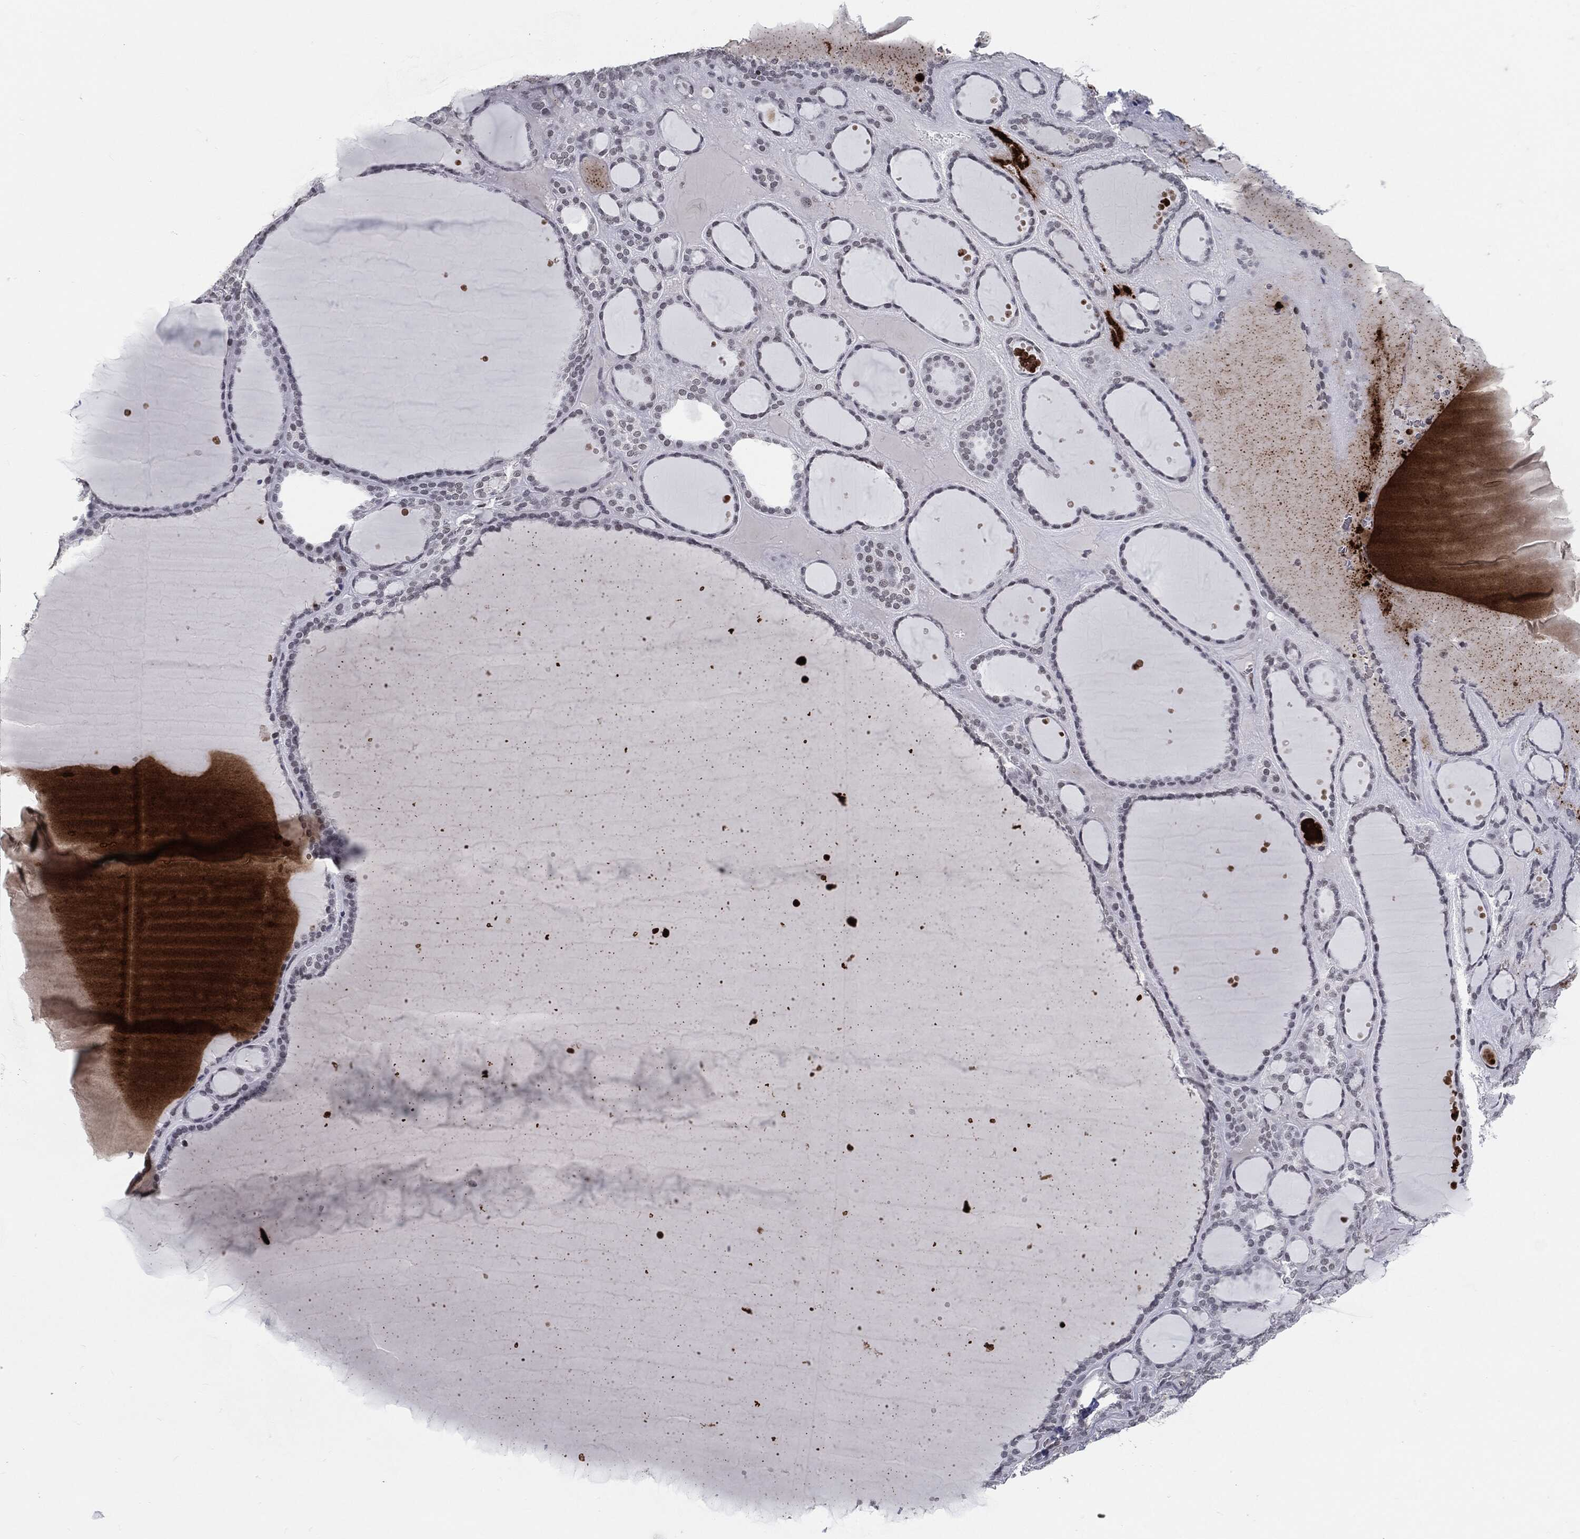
{"staining": {"intensity": "weak", "quantity": "<25%", "location": "nuclear"}, "tissue": "thyroid gland", "cell_type": "Glandular cells", "image_type": "normal", "snomed": [{"axis": "morphology", "description": "Normal tissue, NOS"}, {"axis": "topography", "description": "Thyroid gland"}], "caption": "Thyroid gland was stained to show a protein in brown. There is no significant expression in glandular cells. The staining was performed using DAB (3,3'-diaminobenzidine) to visualize the protein expression in brown, while the nuclei were stained in blue with hematoxylin (Magnification: 20x).", "gene": "ANXA1", "patient": {"sex": "male", "age": 63}}